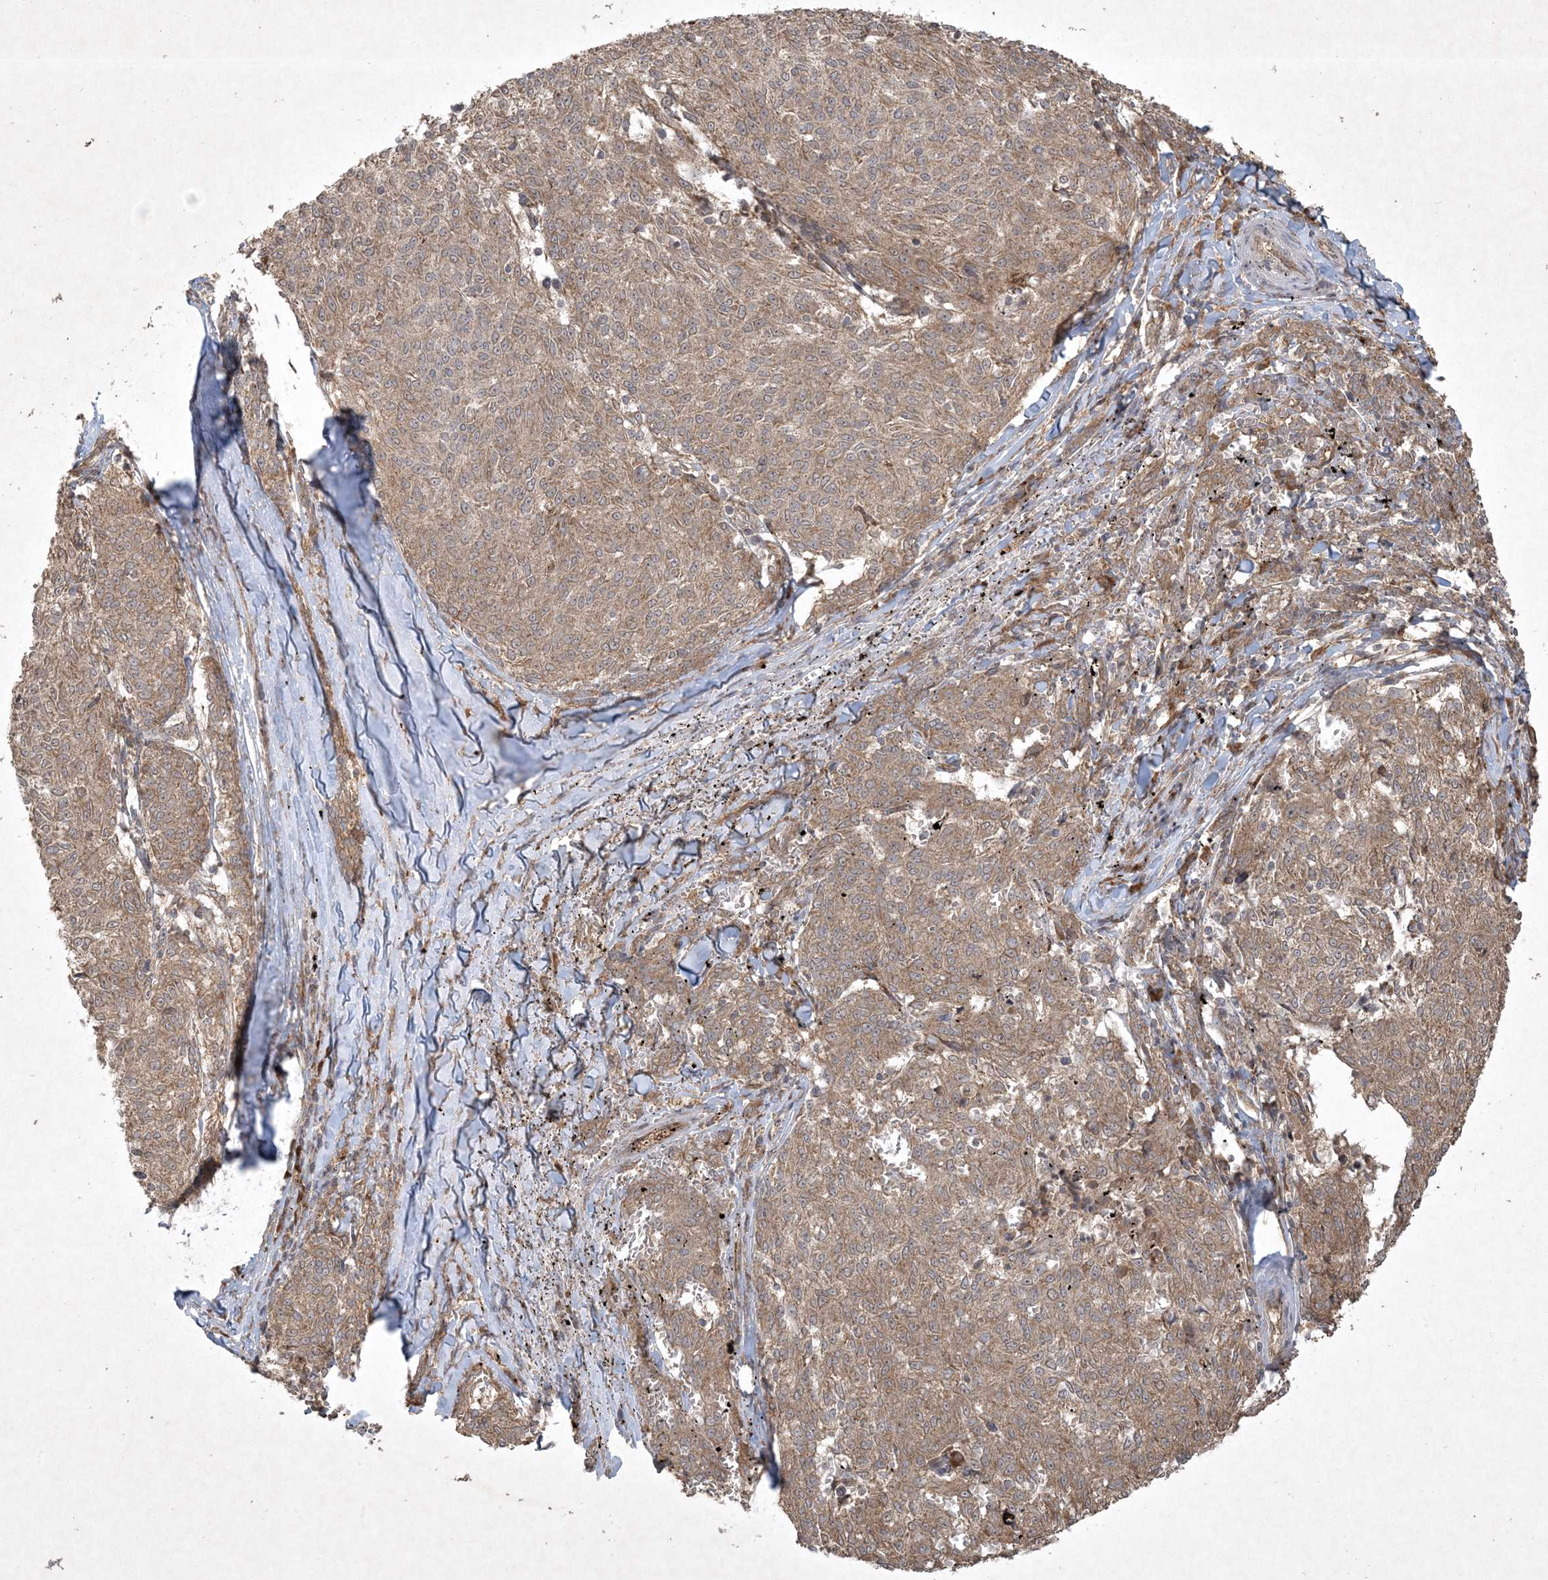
{"staining": {"intensity": "moderate", "quantity": ">75%", "location": "cytoplasmic/membranous"}, "tissue": "melanoma", "cell_type": "Tumor cells", "image_type": "cancer", "snomed": [{"axis": "morphology", "description": "Malignant melanoma, NOS"}, {"axis": "topography", "description": "Skin"}], "caption": "Melanoma stained with a brown dye shows moderate cytoplasmic/membranous positive staining in about >75% of tumor cells.", "gene": "NRBP2", "patient": {"sex": "female", "age": 72}}